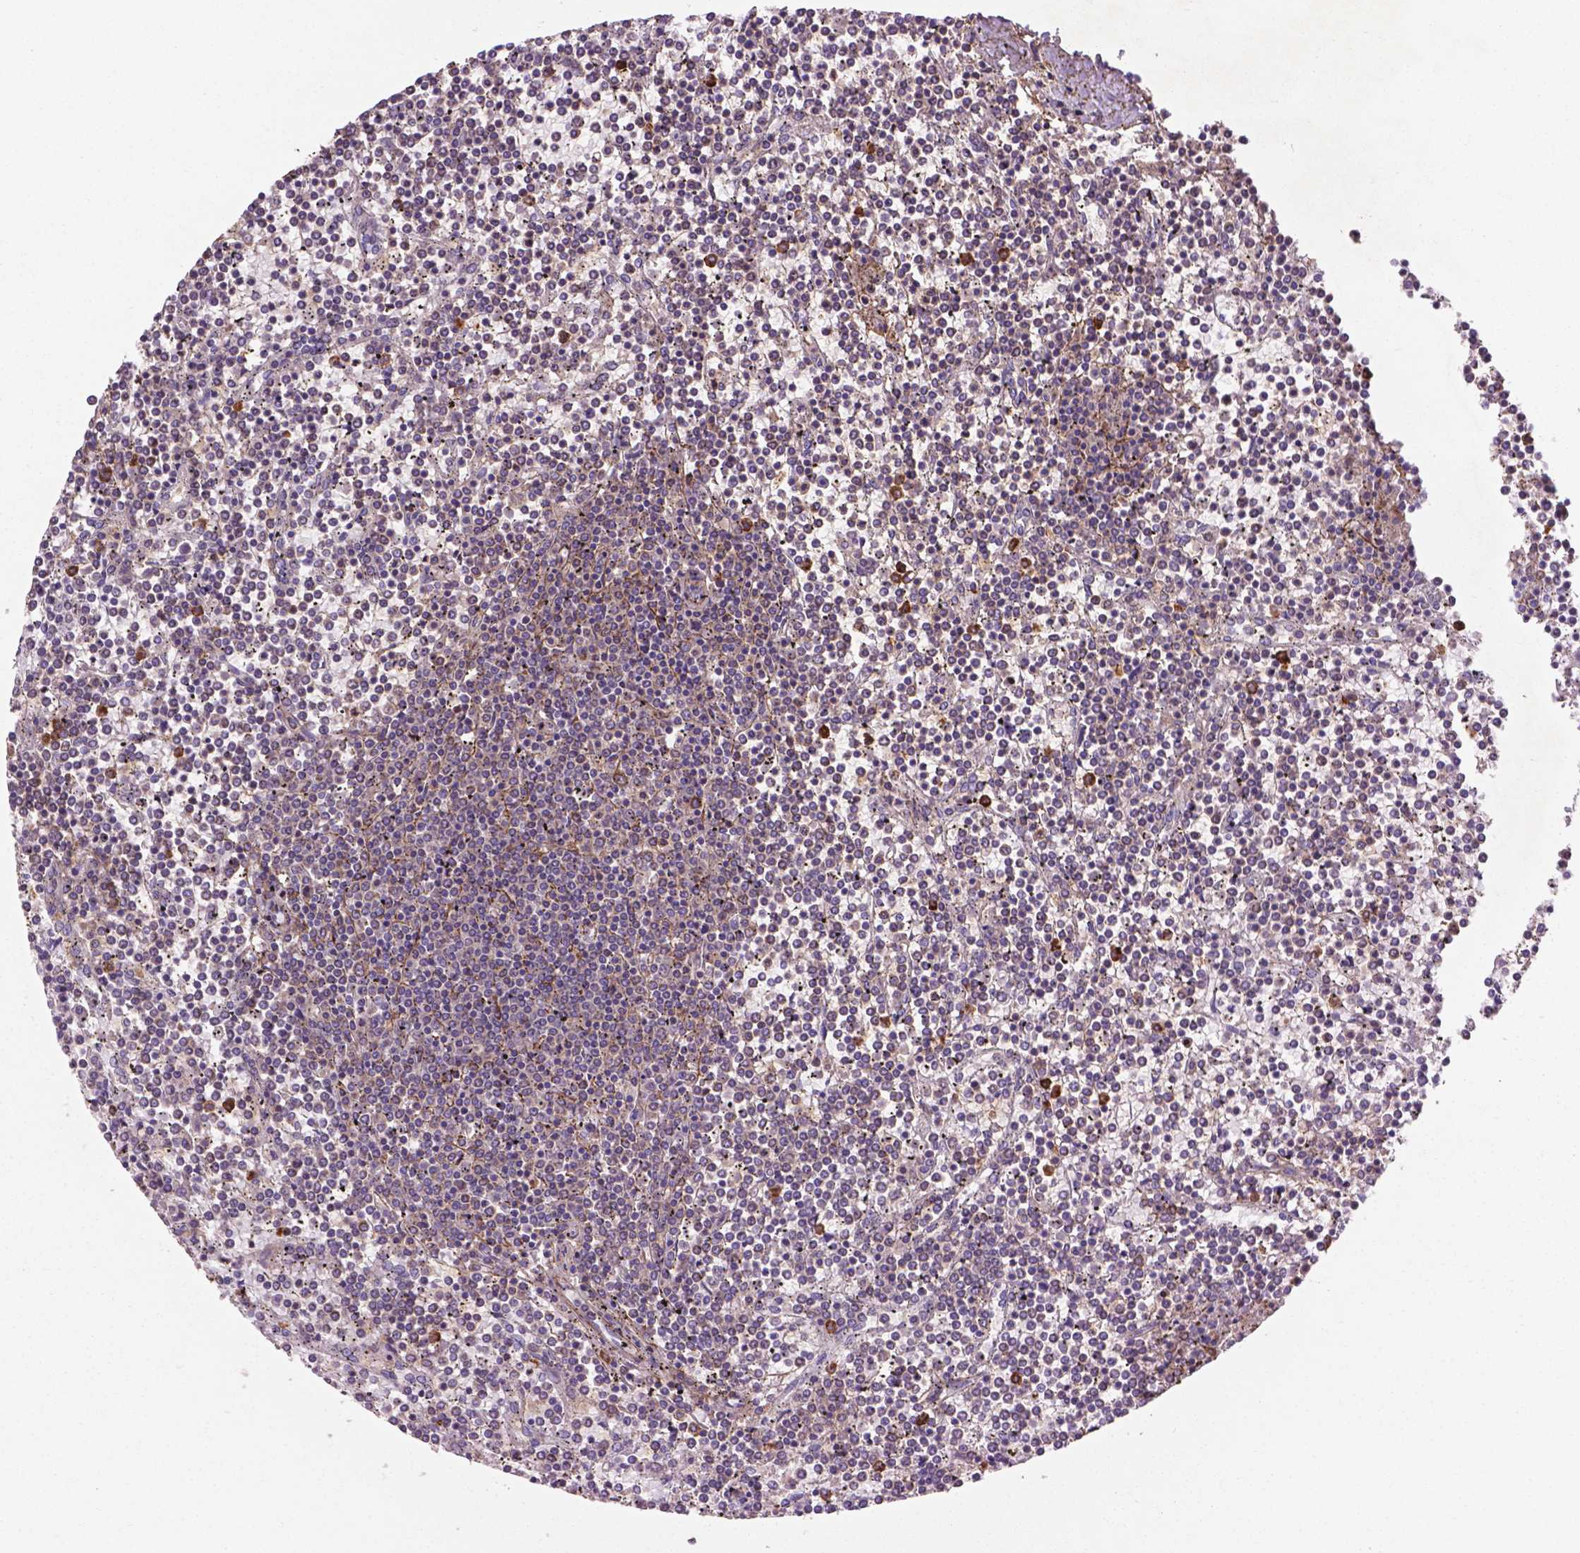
{"staining": {"intensity": "negative", "quantity": "none", "location": "none"}, "tissue": "lymphoma", "cell_type": "Tumor cells", "image_type": "cancer", "snomed": [{"axis": "morphology", "description": "Malignant lymphoma, non-Hodgkin's type, Low grade"}, {"axis": "topography", "description": "Spleen"}], "caption": "Tumor cells show no significant staining in lymphoma.", "gene": "LRRC3C", "patient": {"sex": "female", "age": 19}}